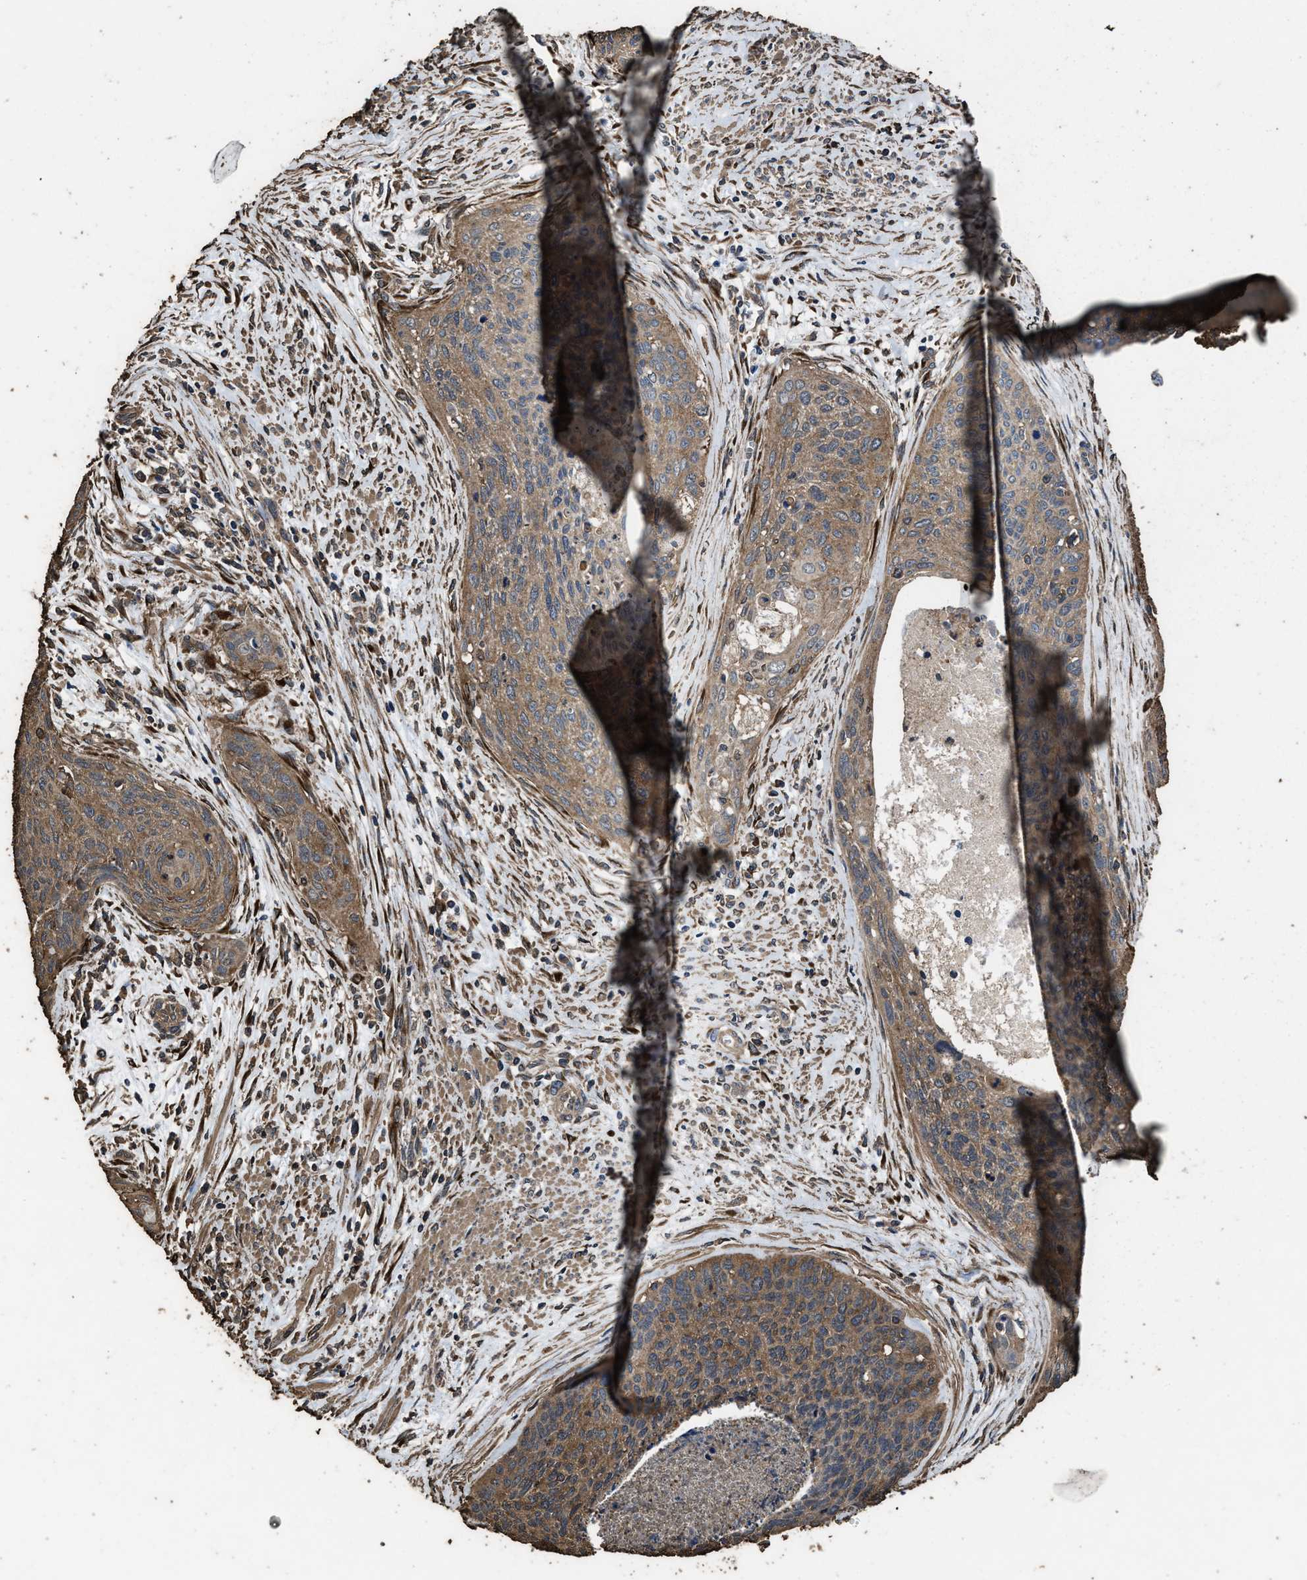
{"staining": {"intensity": "moderate", "quantity": ">75%", "location": "cytoplasmic/membranous"}, "tissue": "cervical cancer", "cell_type": "Tumor cells", "image_type": "cancer", "snomed": [{"axis": "morphology", "description": "Squamous cell carcinoma, NOS"}, {"axis": "topography", "description": "Cervix"}], "caption": "Immunohistochemical staining of cervical cancer reveals moderate cytoplasmic/membranous protein staining in about >75% of tumor cells.", "gene": "ZMYND19", "patient": {"sex": "female", "age": 55}}